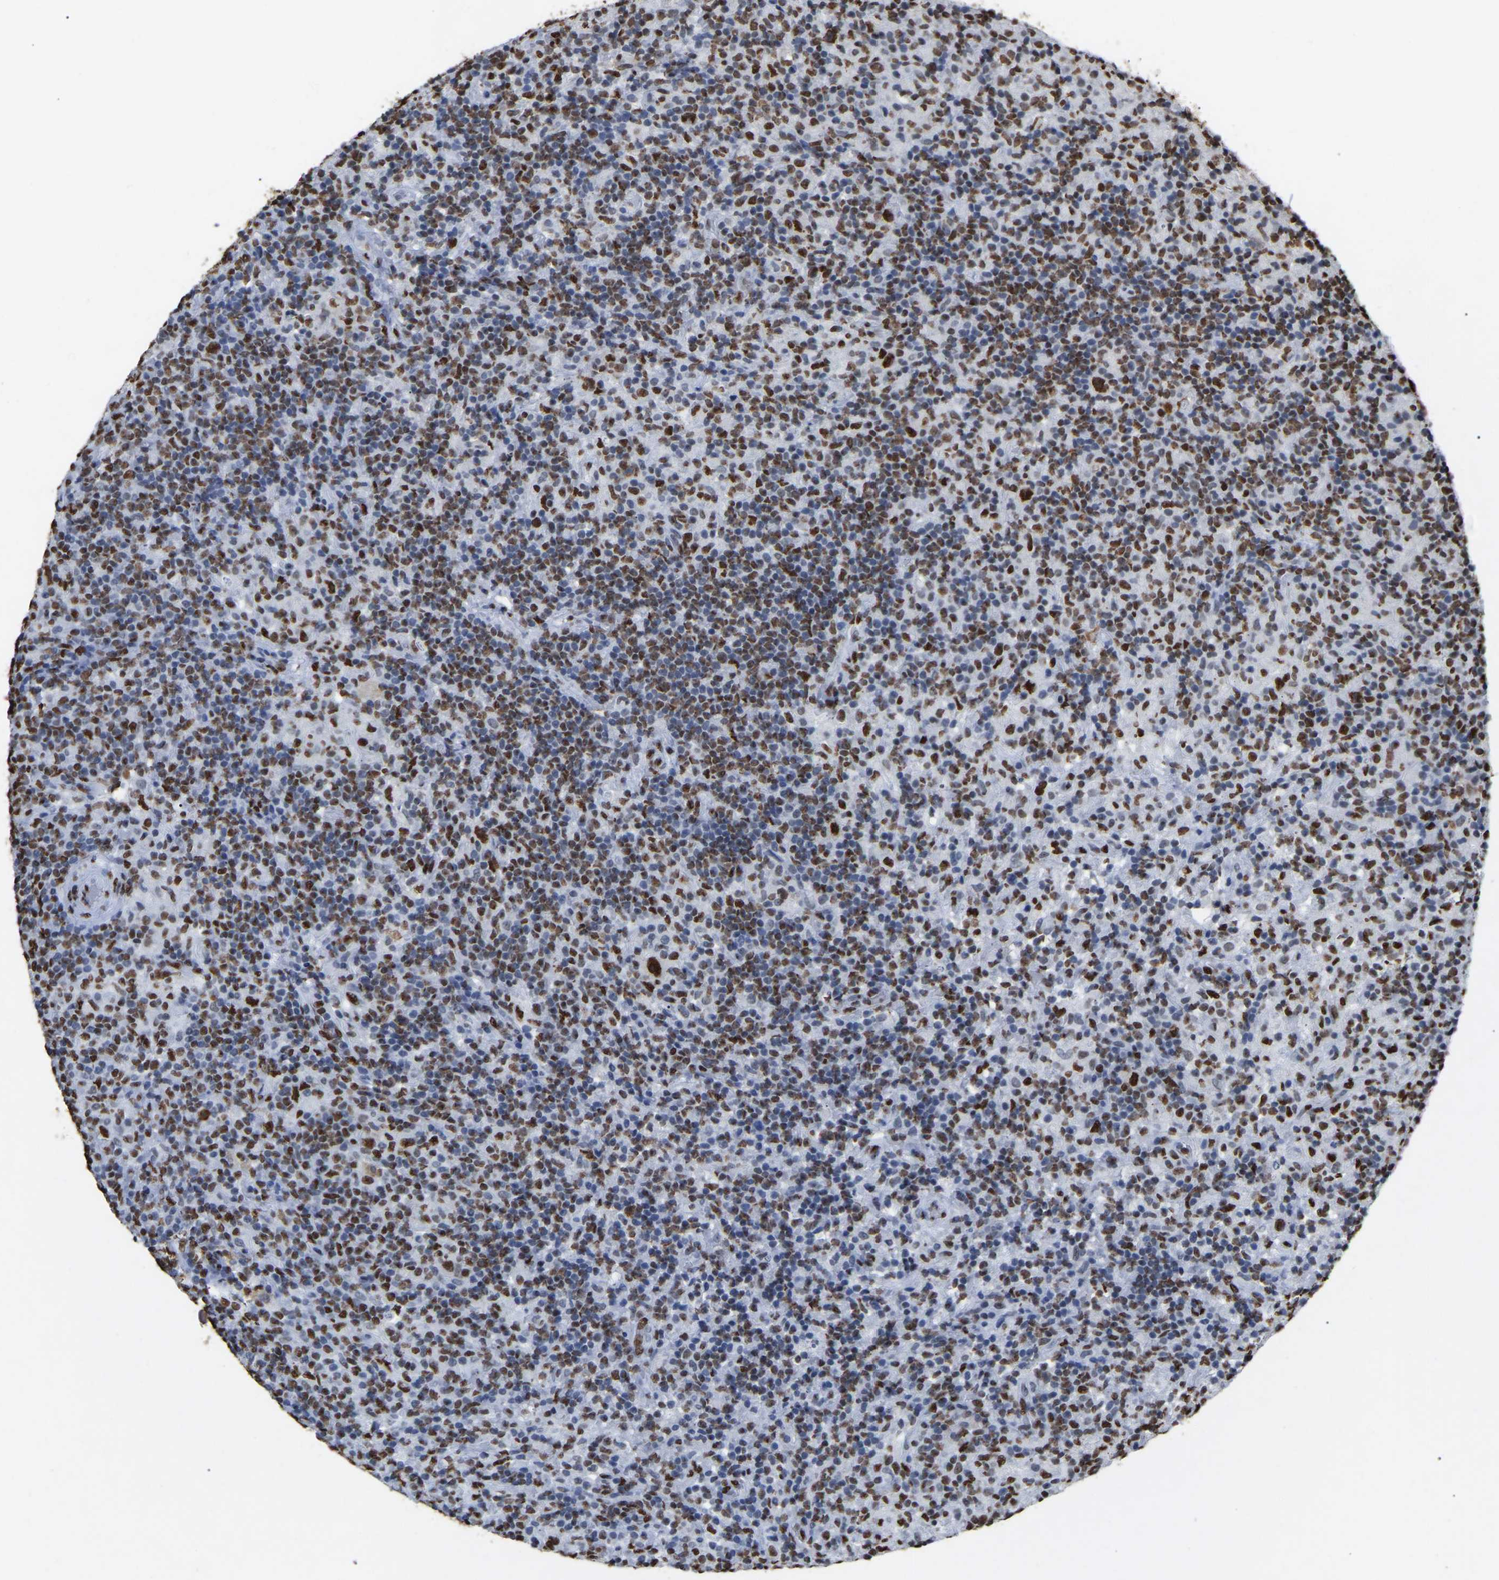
{"staining": {"intensity": "strong", "quantity": ">75%", "location": "nuclear"}, "tissue": "lymphoma", "cell_type": "Tumor cells", "image_type": "cancer", "snomed": [{"axis": "morphology", "description": "Hodgkin's disease, NOS"}, {"axis": "topography", "description": "Lymph node"}], "caption": "About >75% of tumor cells in Hodgkin's disease show strong nuclear protein positivity as visualized by brown immunohistochemical staining.", "gene": "RBL2", "patient": {"sex": "male", "age": 70}}